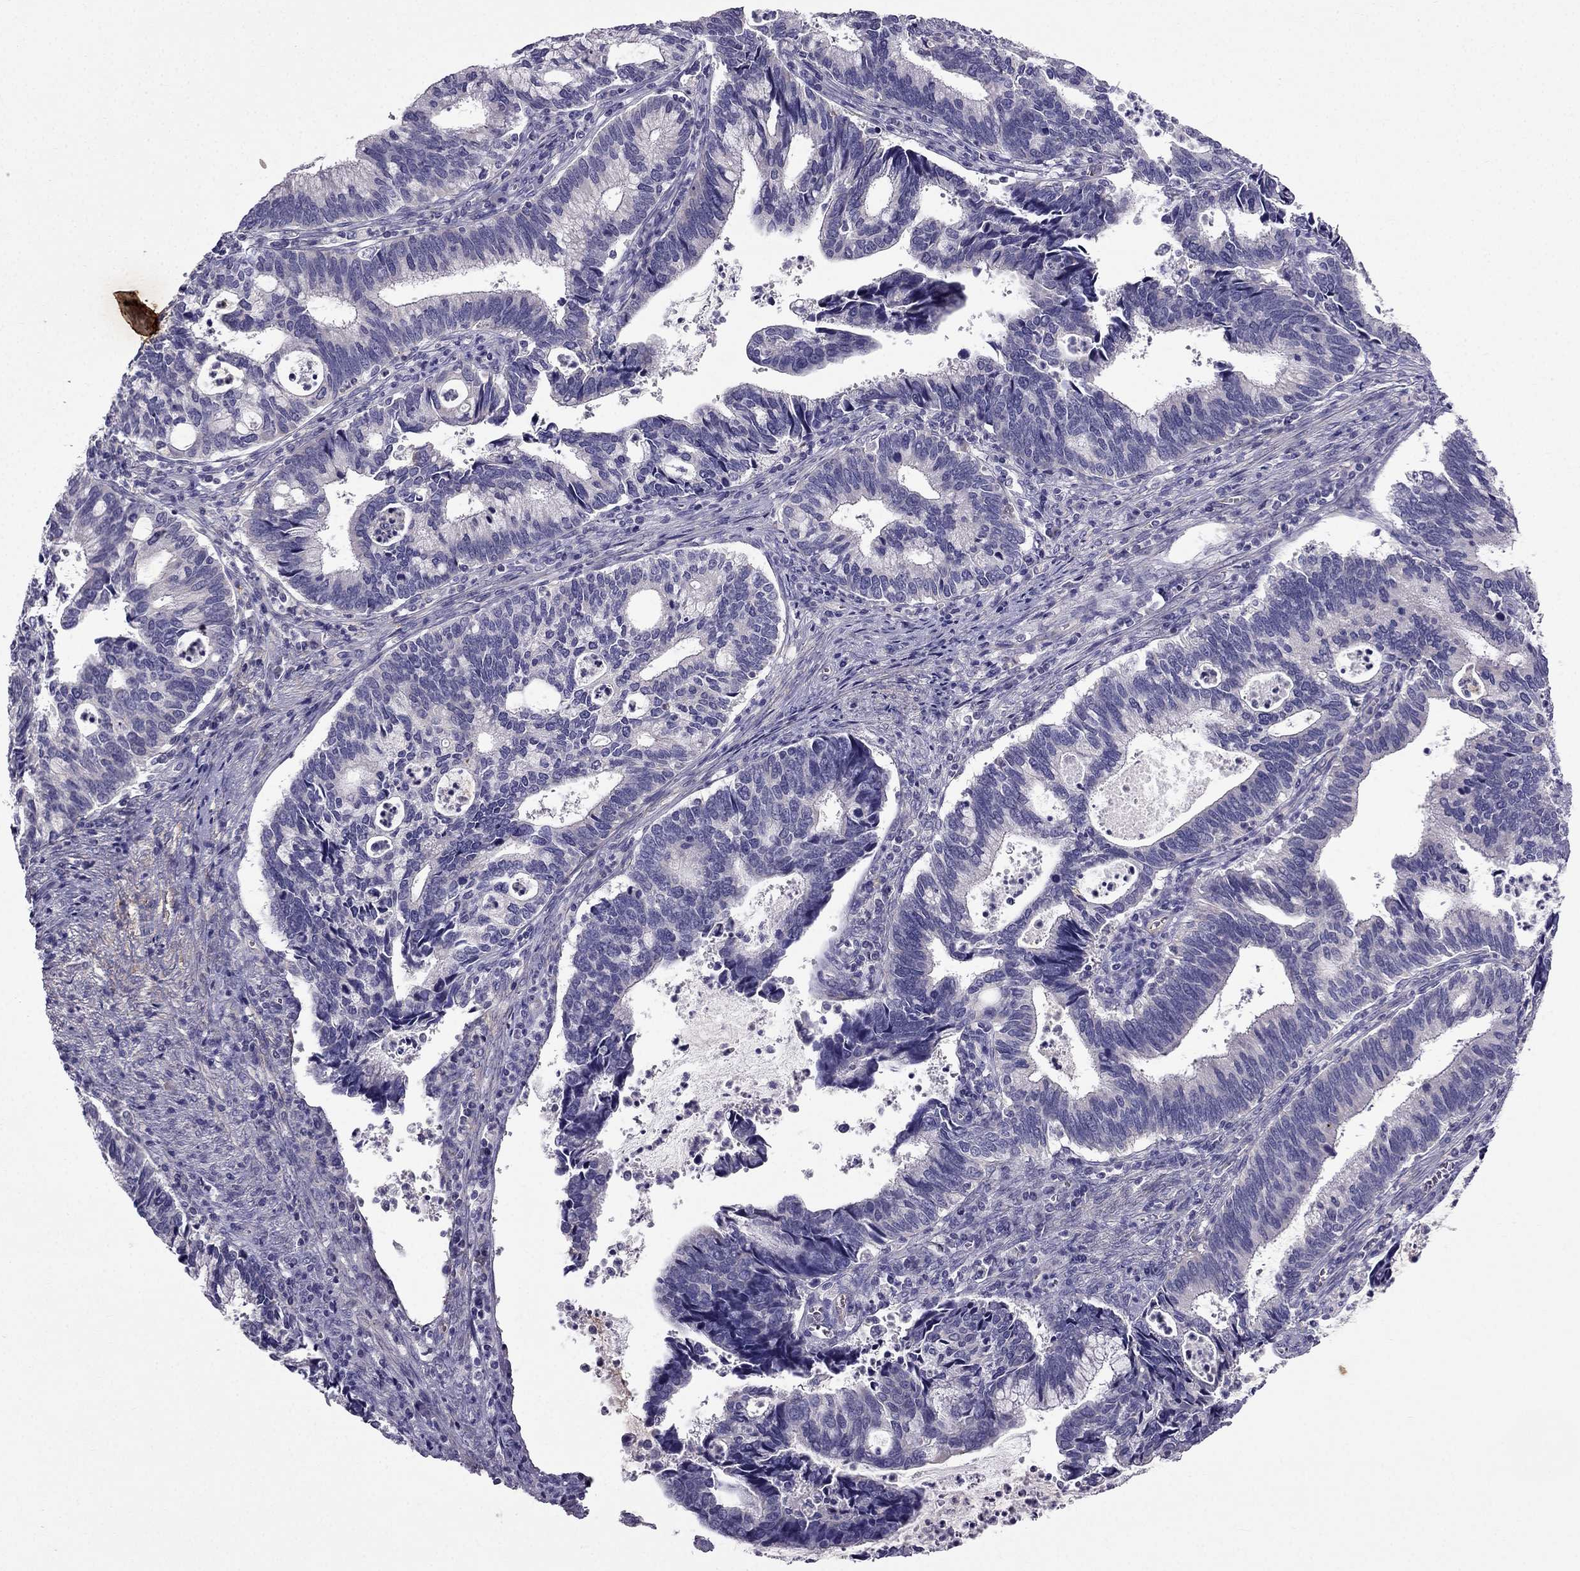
{"staining": {"intensity": "negative", "quantity": "none", "location": "none"}, "tissue": "cervical cancer", "cell_type": "Tumor cells", "image_type": "cancer", "snomed": [{"axis": "morphology", "description": "Adenocarcinoma, NOS"}, {"axis": "topography", "description": "Cervix"}], "caption": "A high-resolution histopathology image shows immunohistochemistry (IHC) staining of cervical adenocarcinoma, which shows no significant positivity in tumor cells.", "gene": "SYT5", "patient": {"sex": "female", "age": 42}}